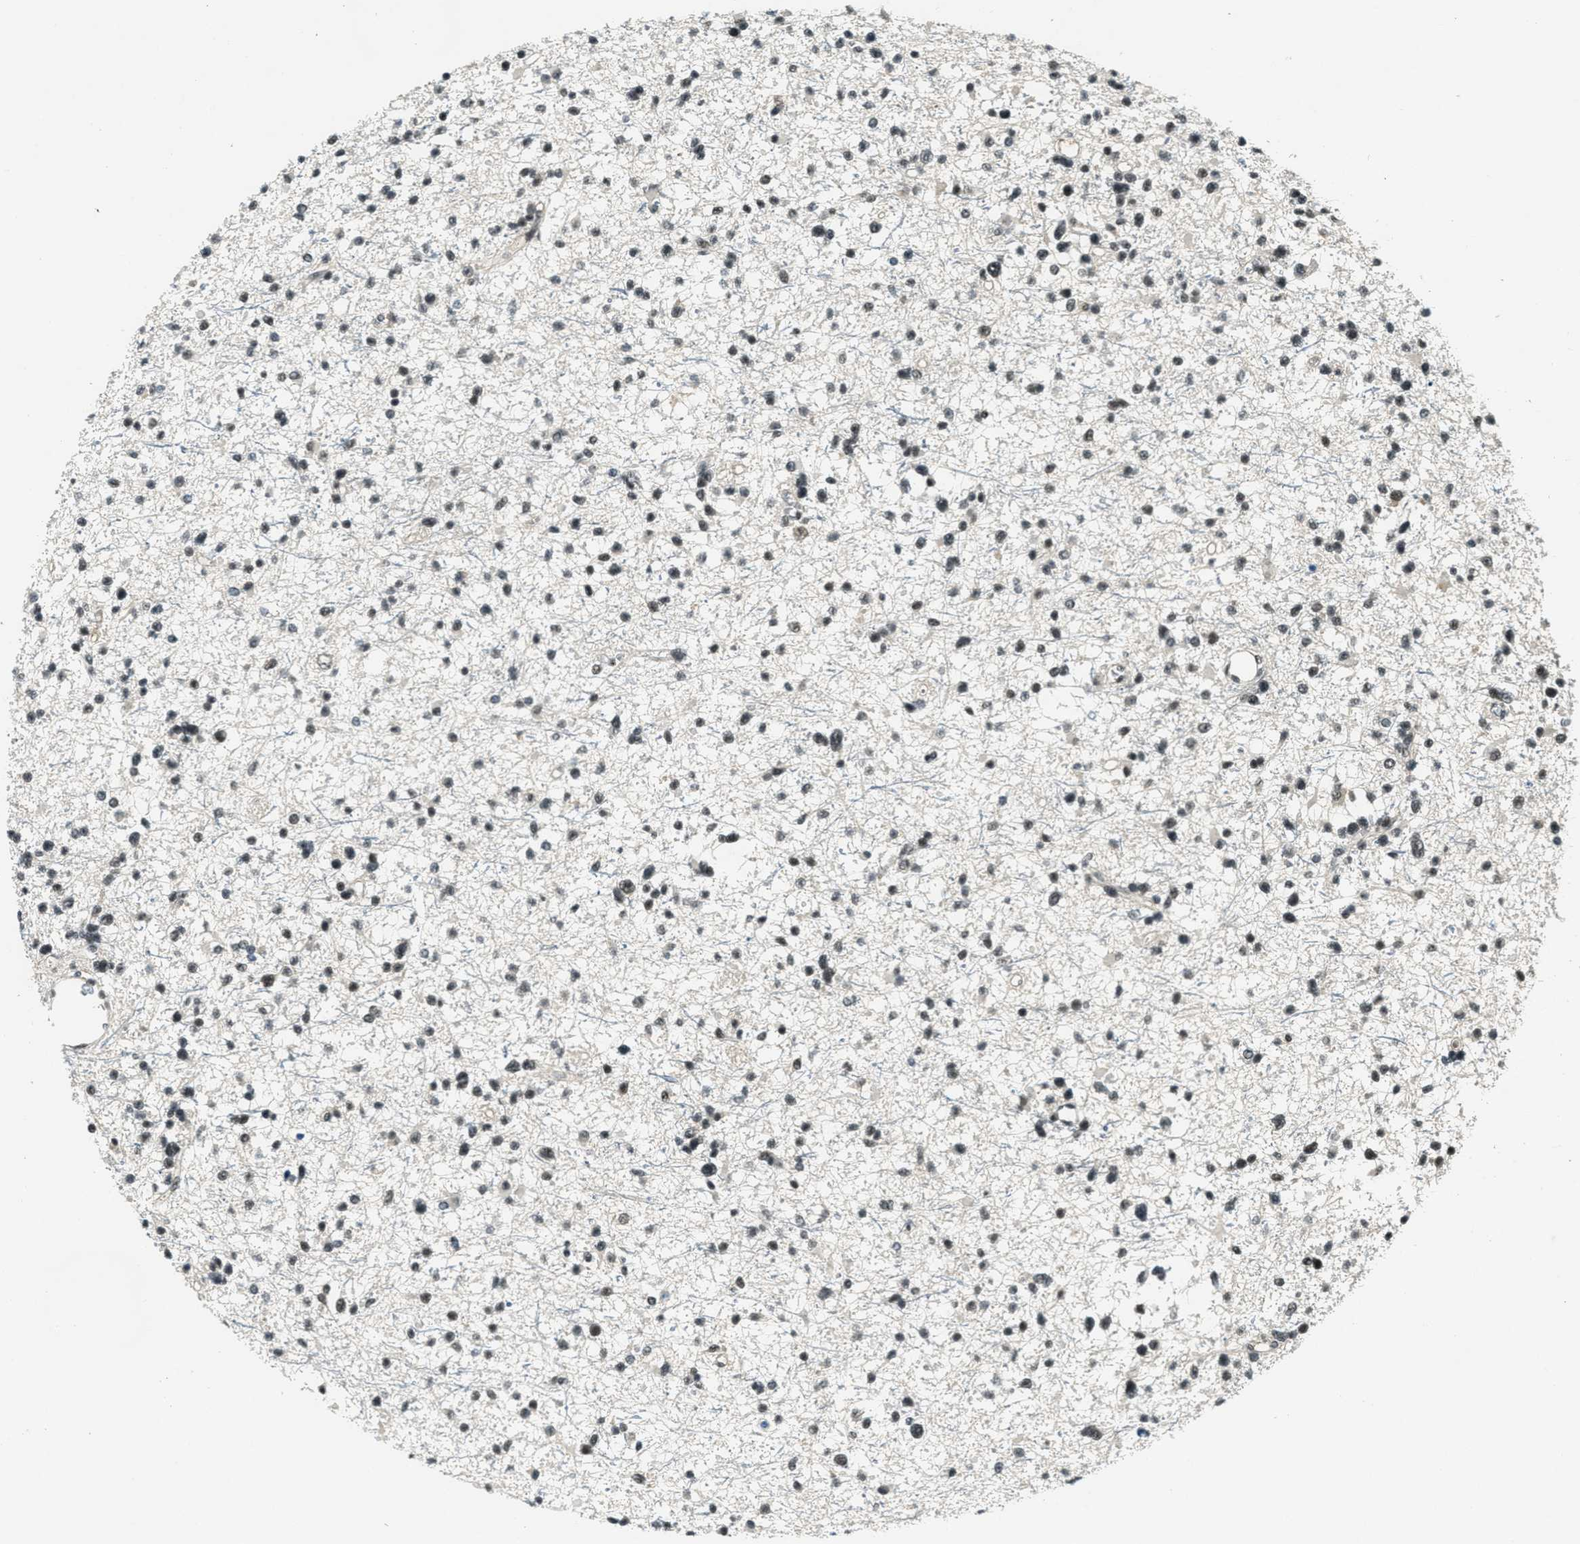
{"staining": {"intensity": "moderate", "quantity": ">75%", "location": "nuclear"}, "tissue": "glioma", "cell_type": "Tumor cells", "image_type": "cancer", "snomed": [{"axis": "morphology", "description": "Glioma, malignant, Low grade"}, {"axis": "topography", "description": "Brain"}], "caption": "Human malignant glioma (low-grade) stained with a protein marker demonstrates moderate staining in tumor cells.", "gene": "ZNF148", "patient": {"sex": "female", "age": 22}}